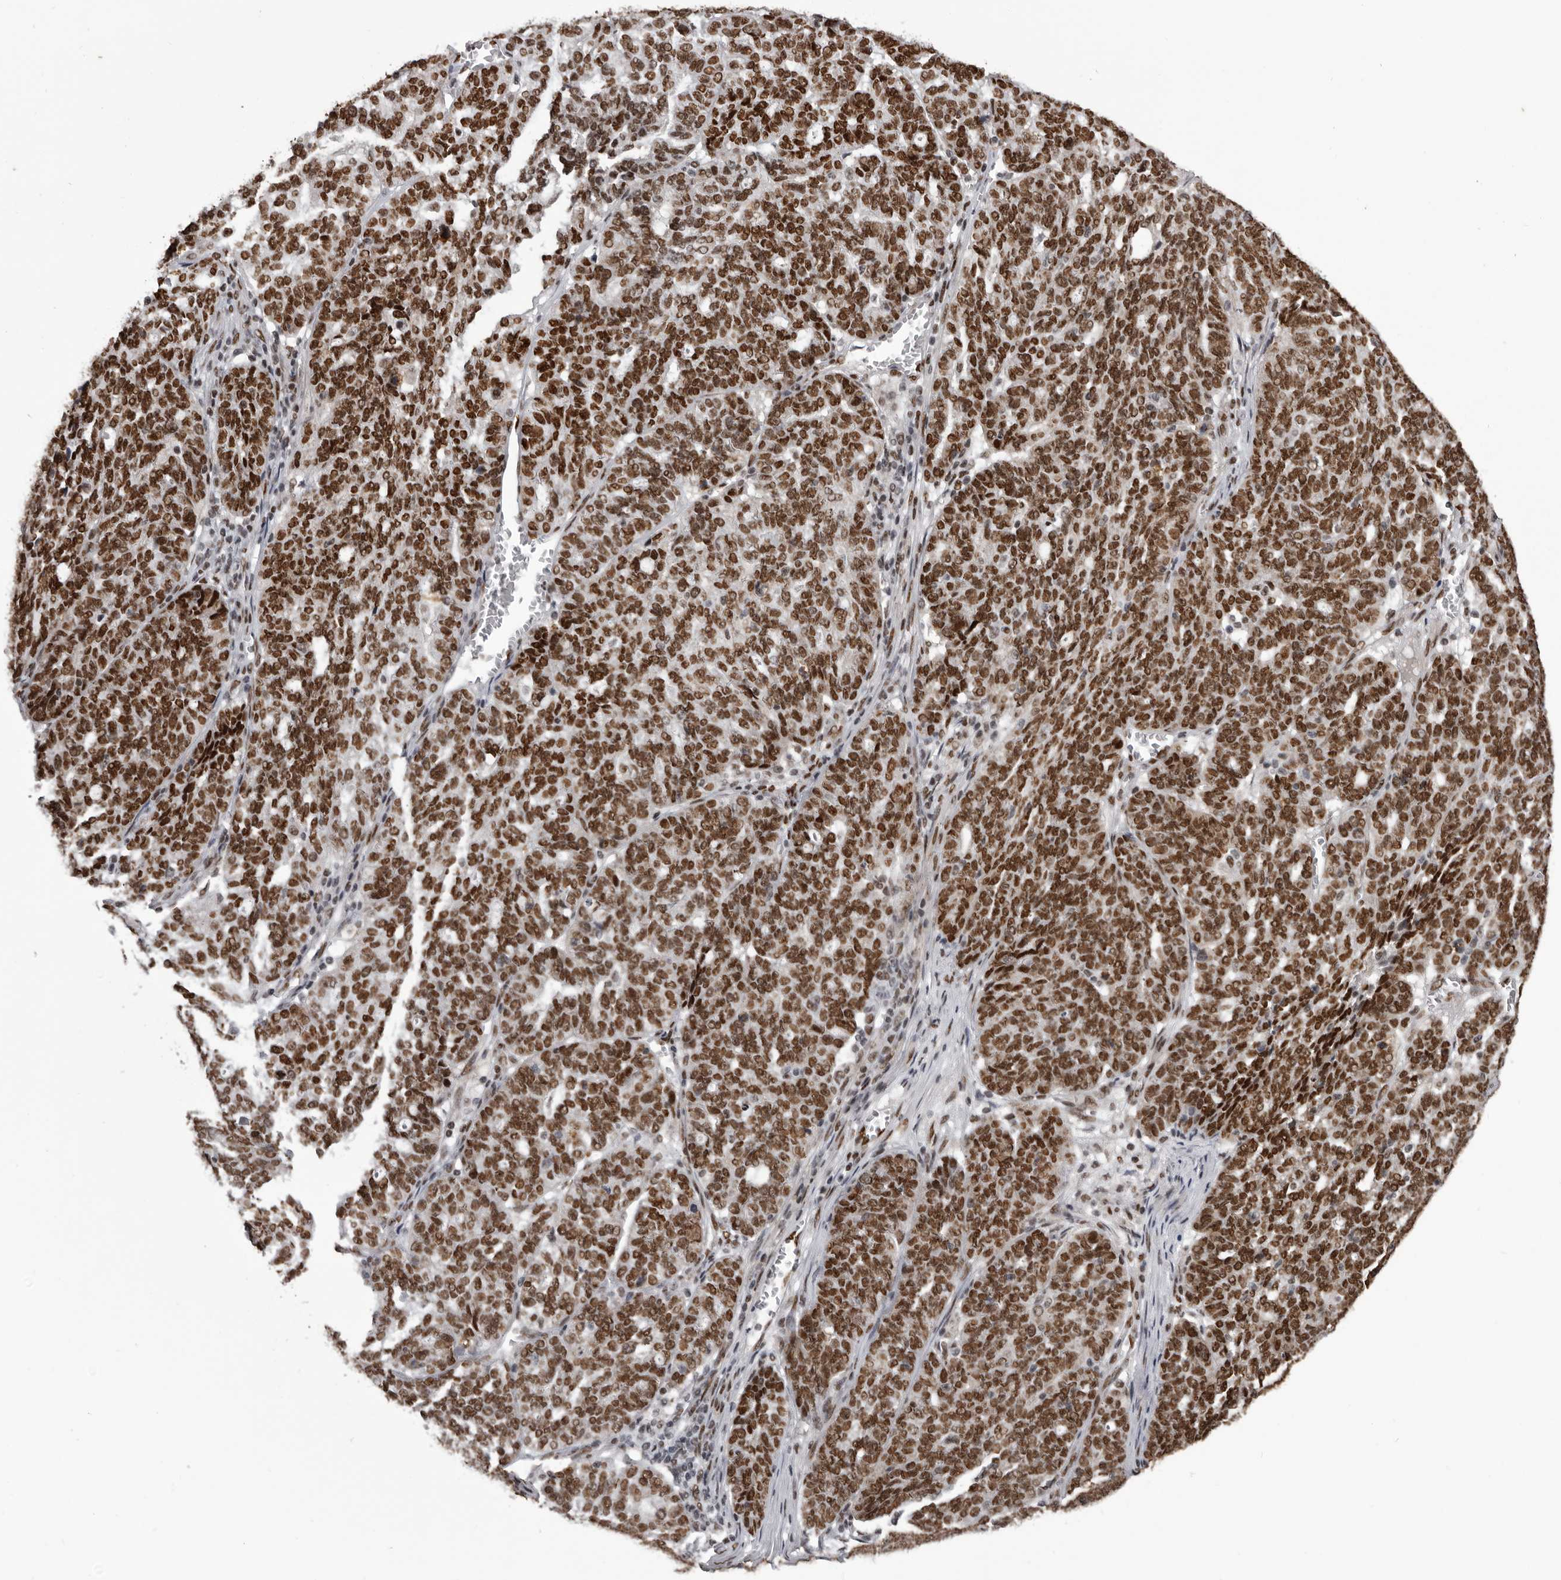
{"staining": {"intensity": "strong", "quantity": ">75%", "location": "nuclear"}, "tissue": "ovarian cancer", "cell_type": "Tumor cells", "image_type": "cancer", "snomed": [{"axis": "morphology", "description": "Cystadenocarcinoma, serous, NOS"}, {"axis": "topography", "description": "Ovary"}], "caption": "A brown stain labels strong nuclear staining of a protein in serous cystadenocarcinoma (ovarian) tumor cells. The protein of interest is shown in brown color, while the nuclei are stained blue.", "gene": "NUMA1", "patient": {"sex": "female", "age": 59}}